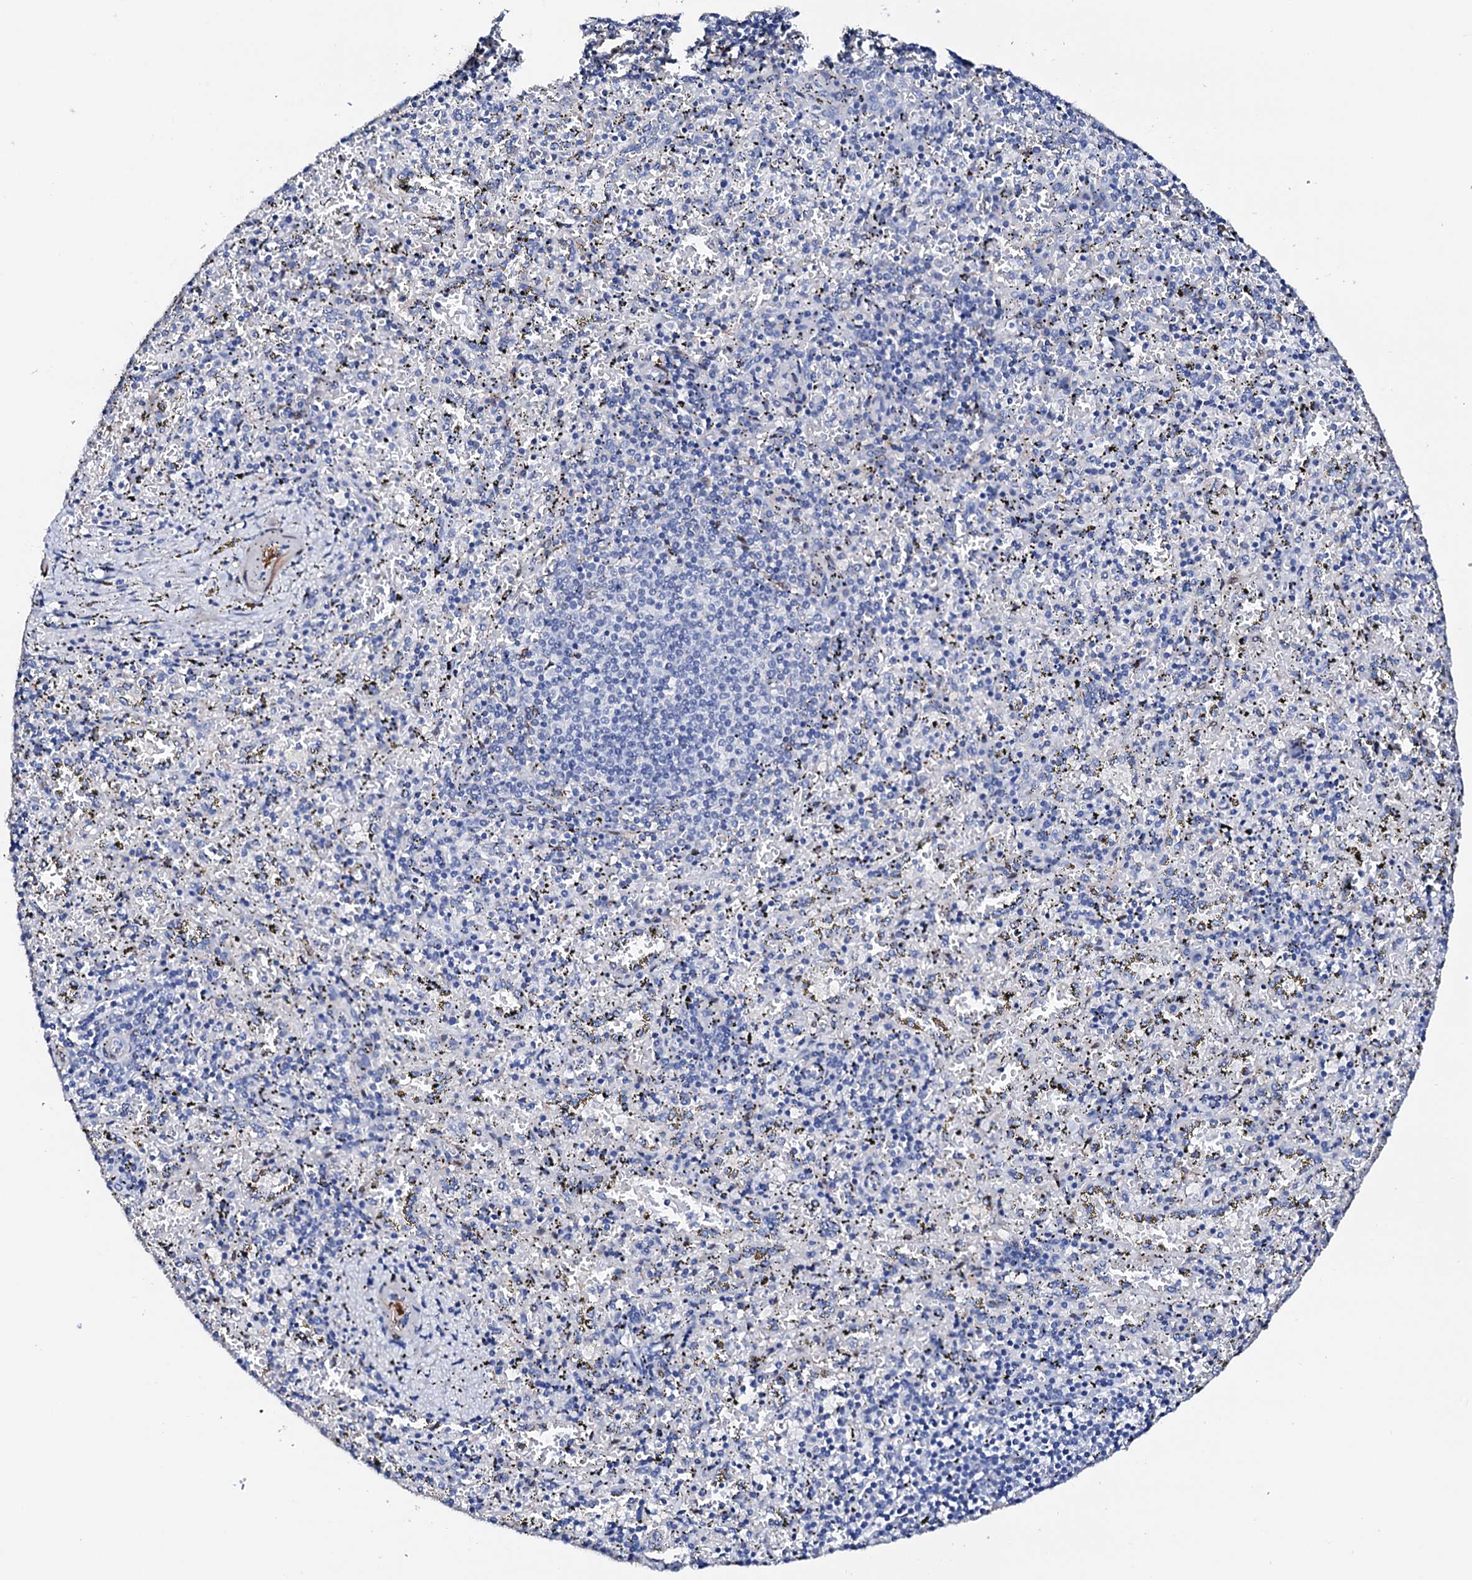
{"staining": {"intensity": "negative", "quantity": "none", "location": "none"}, "tissue": "spleen", "cell_type": "Cells in red pulp", "image_type": "normal", "snomed": [{"axis": "morphology", "description": "Normal tissue, NOS"}, {"axis": "topography", "description": "Spleen"}], "caption": "Cells in red pulp are negative for protein expression in unremarkable human spleen. (Brightfield microscopy of DAB IHC at high magnification).", "gene": "NRIP2", "patient": {"sex": "male", "age": 11}}